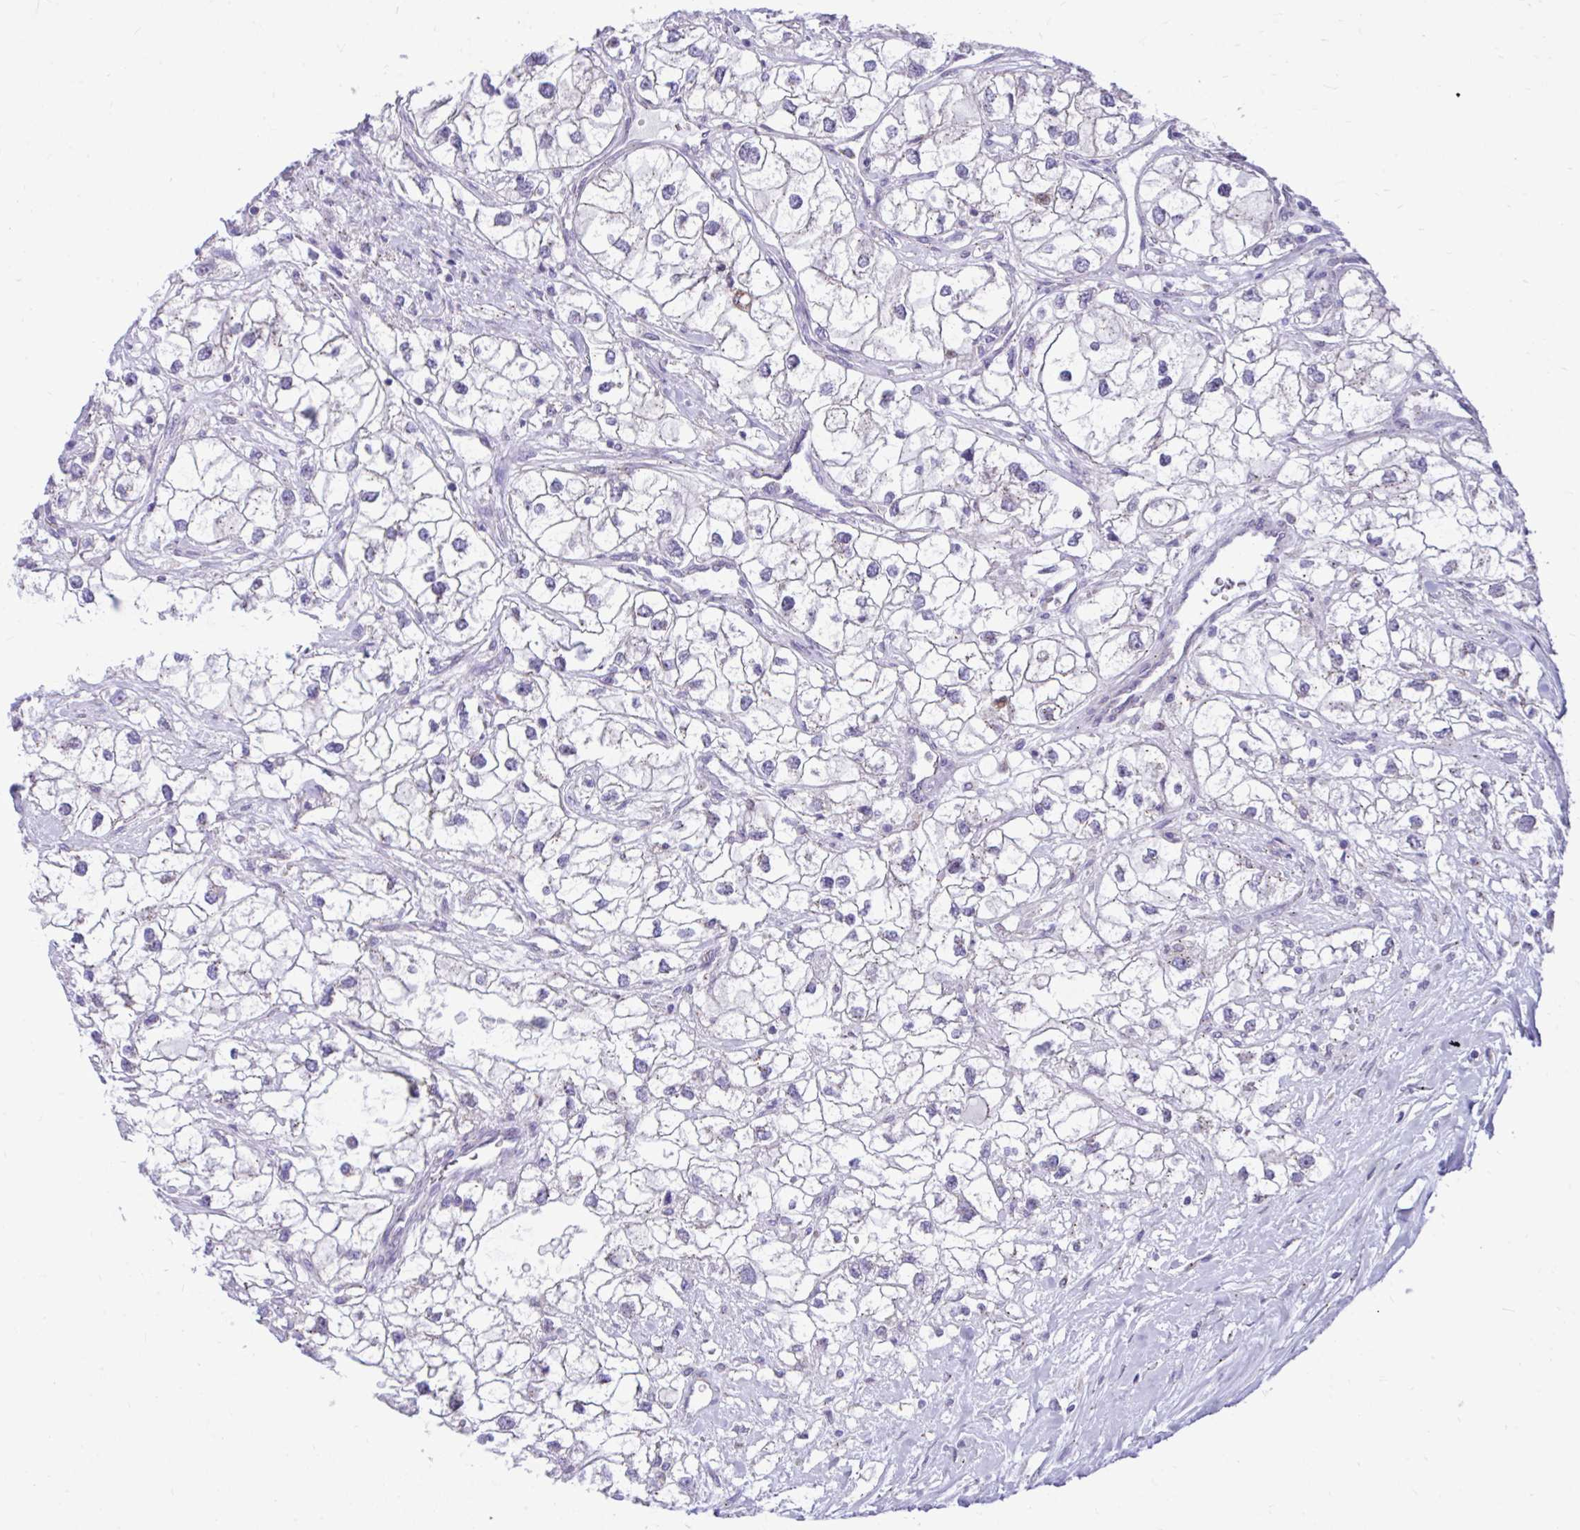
{"staining": {"intensity": "negative", "quantity": "none", "location": "none"}, "tissue": "renal cancer", "cell_type": "Tumor cells", "image_type": "cancer", "snomed": [{"axis": "morphology", "description": "Adenocarcinoma, NOS"}, {"axis": "topography", "description": "Kidney"}], "caption": "DAB (3,3'-diaminobenzidine) immunohistochemical staining of human renal cancer displays no significant expression in tumor cells.", "gene": "CEACAM18", "patient": {"sex": "male", "age": 59}}